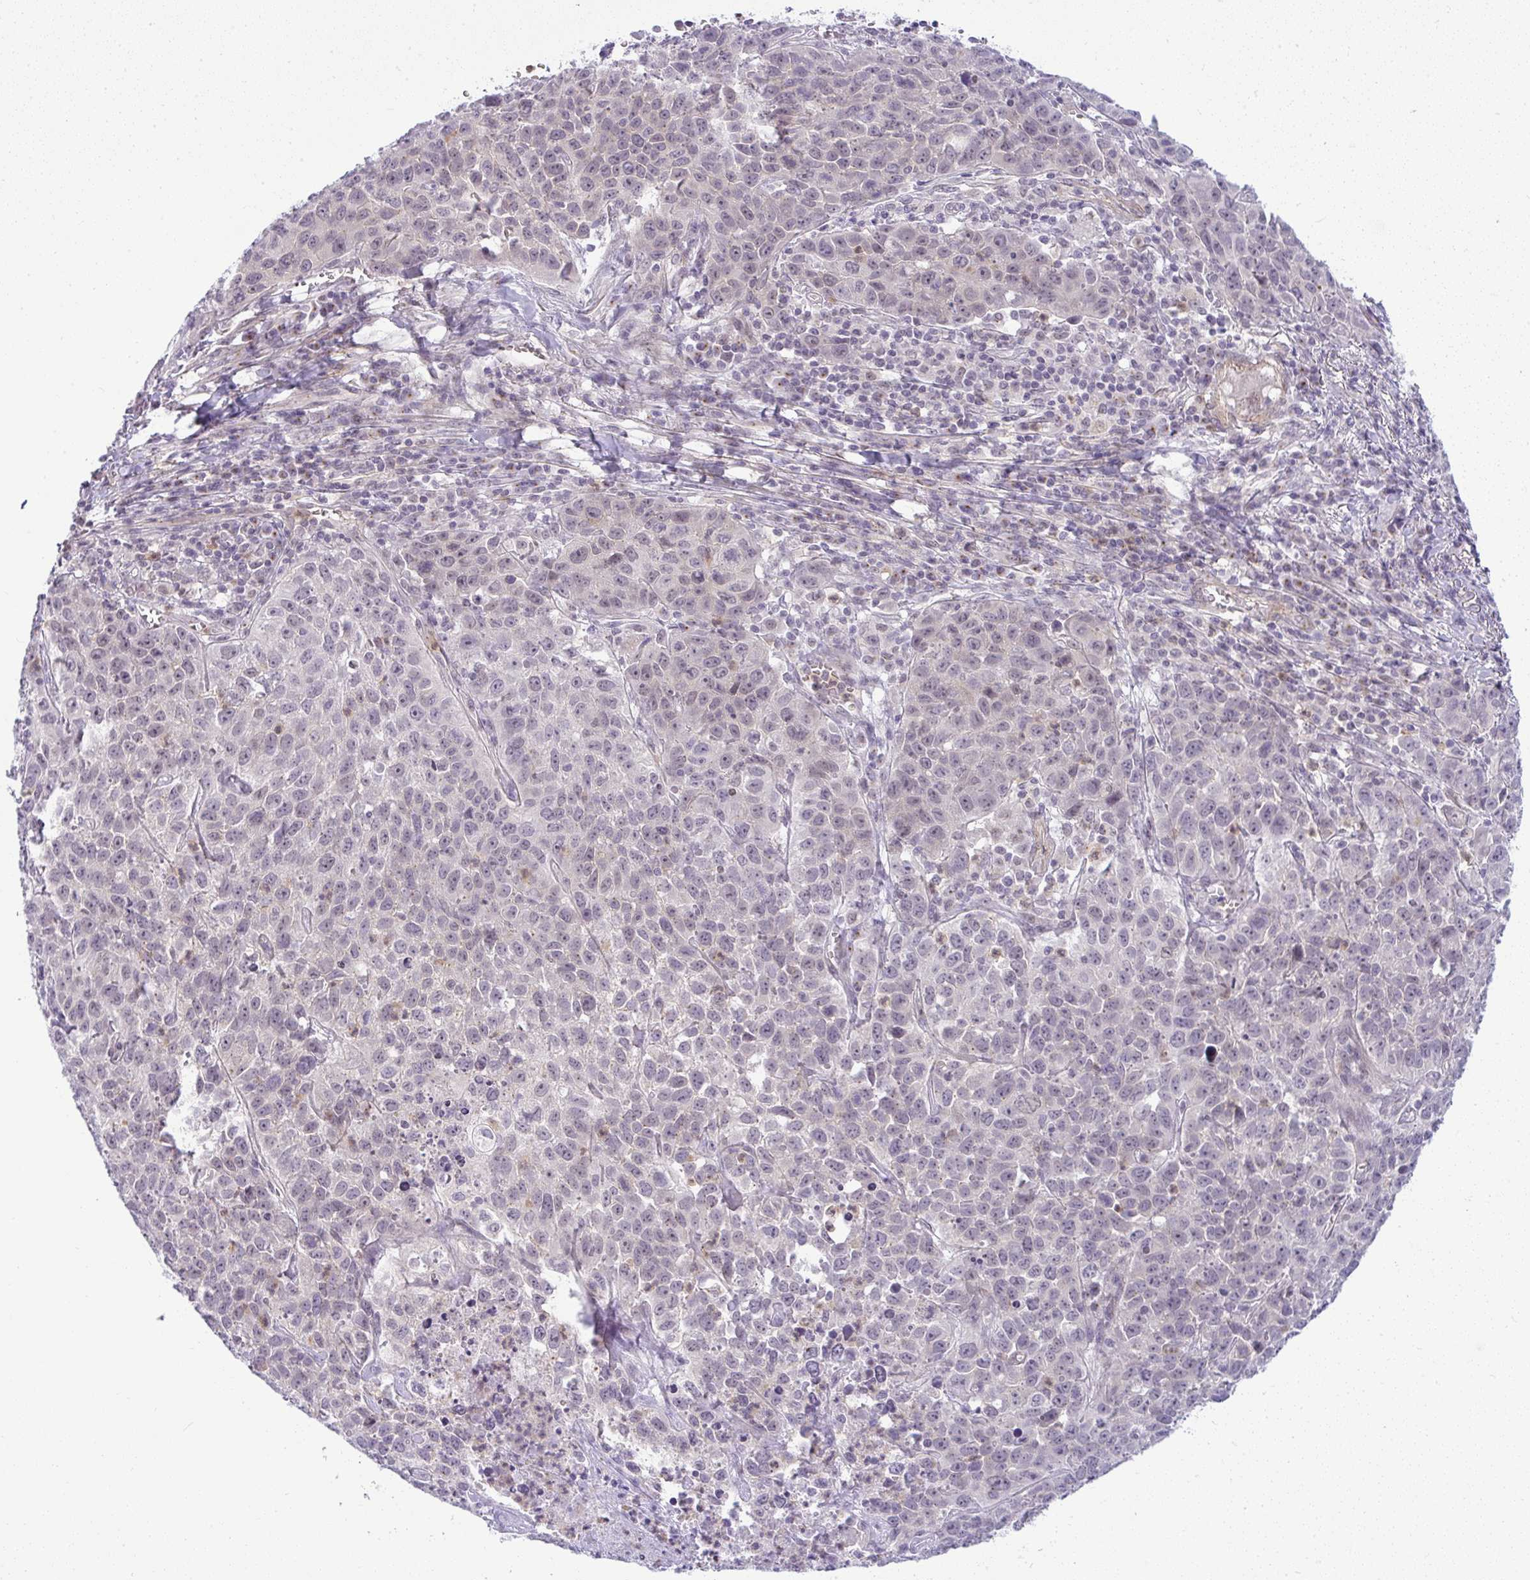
{"staining": {"intensity": "negative", "quantity": "none", "location": "none"}, "tissue": "lung cancer", "cell_type": "Tumor cells", "image_type": "cancer", "snomed": [{"axis": "morphology", "description": "Squamous cell carcinoma, NOS"}, {"axis": "topography", "description": "Lung"}], "caption": "Photomicrograph shows no protein positivity in tumor cells of squamous cell carcinoma (lung) tissue.", "gene": "DZIP1", "patient": {"sex": "male", "age": 76}}